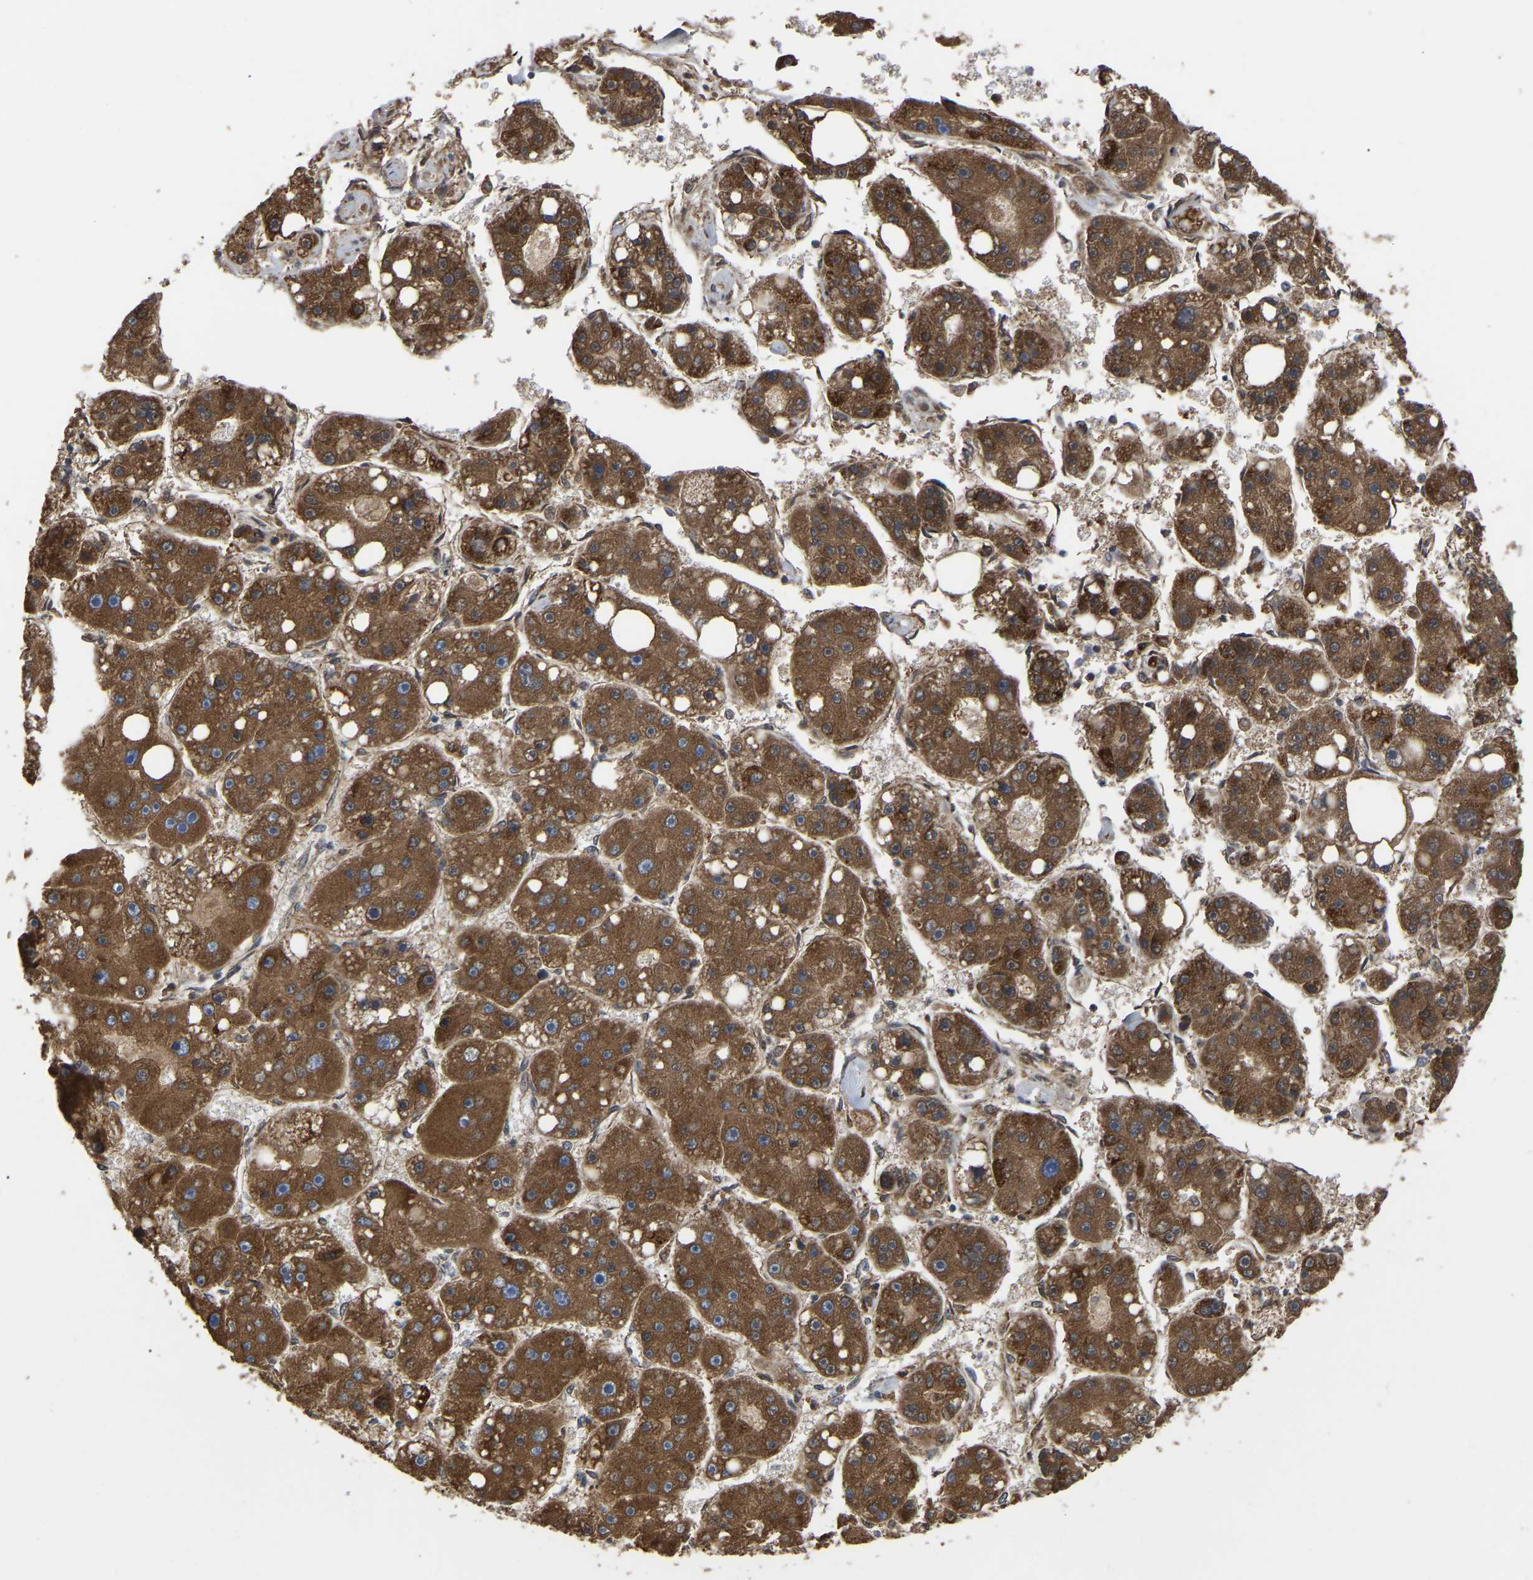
{"staining": {"intensity": "strong", "quantity": ">75%", "location": "cytoplasmic/membranous"}, "tissue": "liver cancer", "cell_type": "Tumor cells", "image_type": "cancer", "snomed": [{"axis": "morphology", "description": "Carcinoma, Hepatocellular, NOS"}, {"axis": "topography", "description": "Liver"}], "caption": "About >75% of tumor cells in human liver hepatocellular carcinoma display strong cytoplasmic/membranous protein staining as visualized by brown immunohistochemical staining.", "gene": "GCC1", "patient": {"sex": "female", "age": 61}}